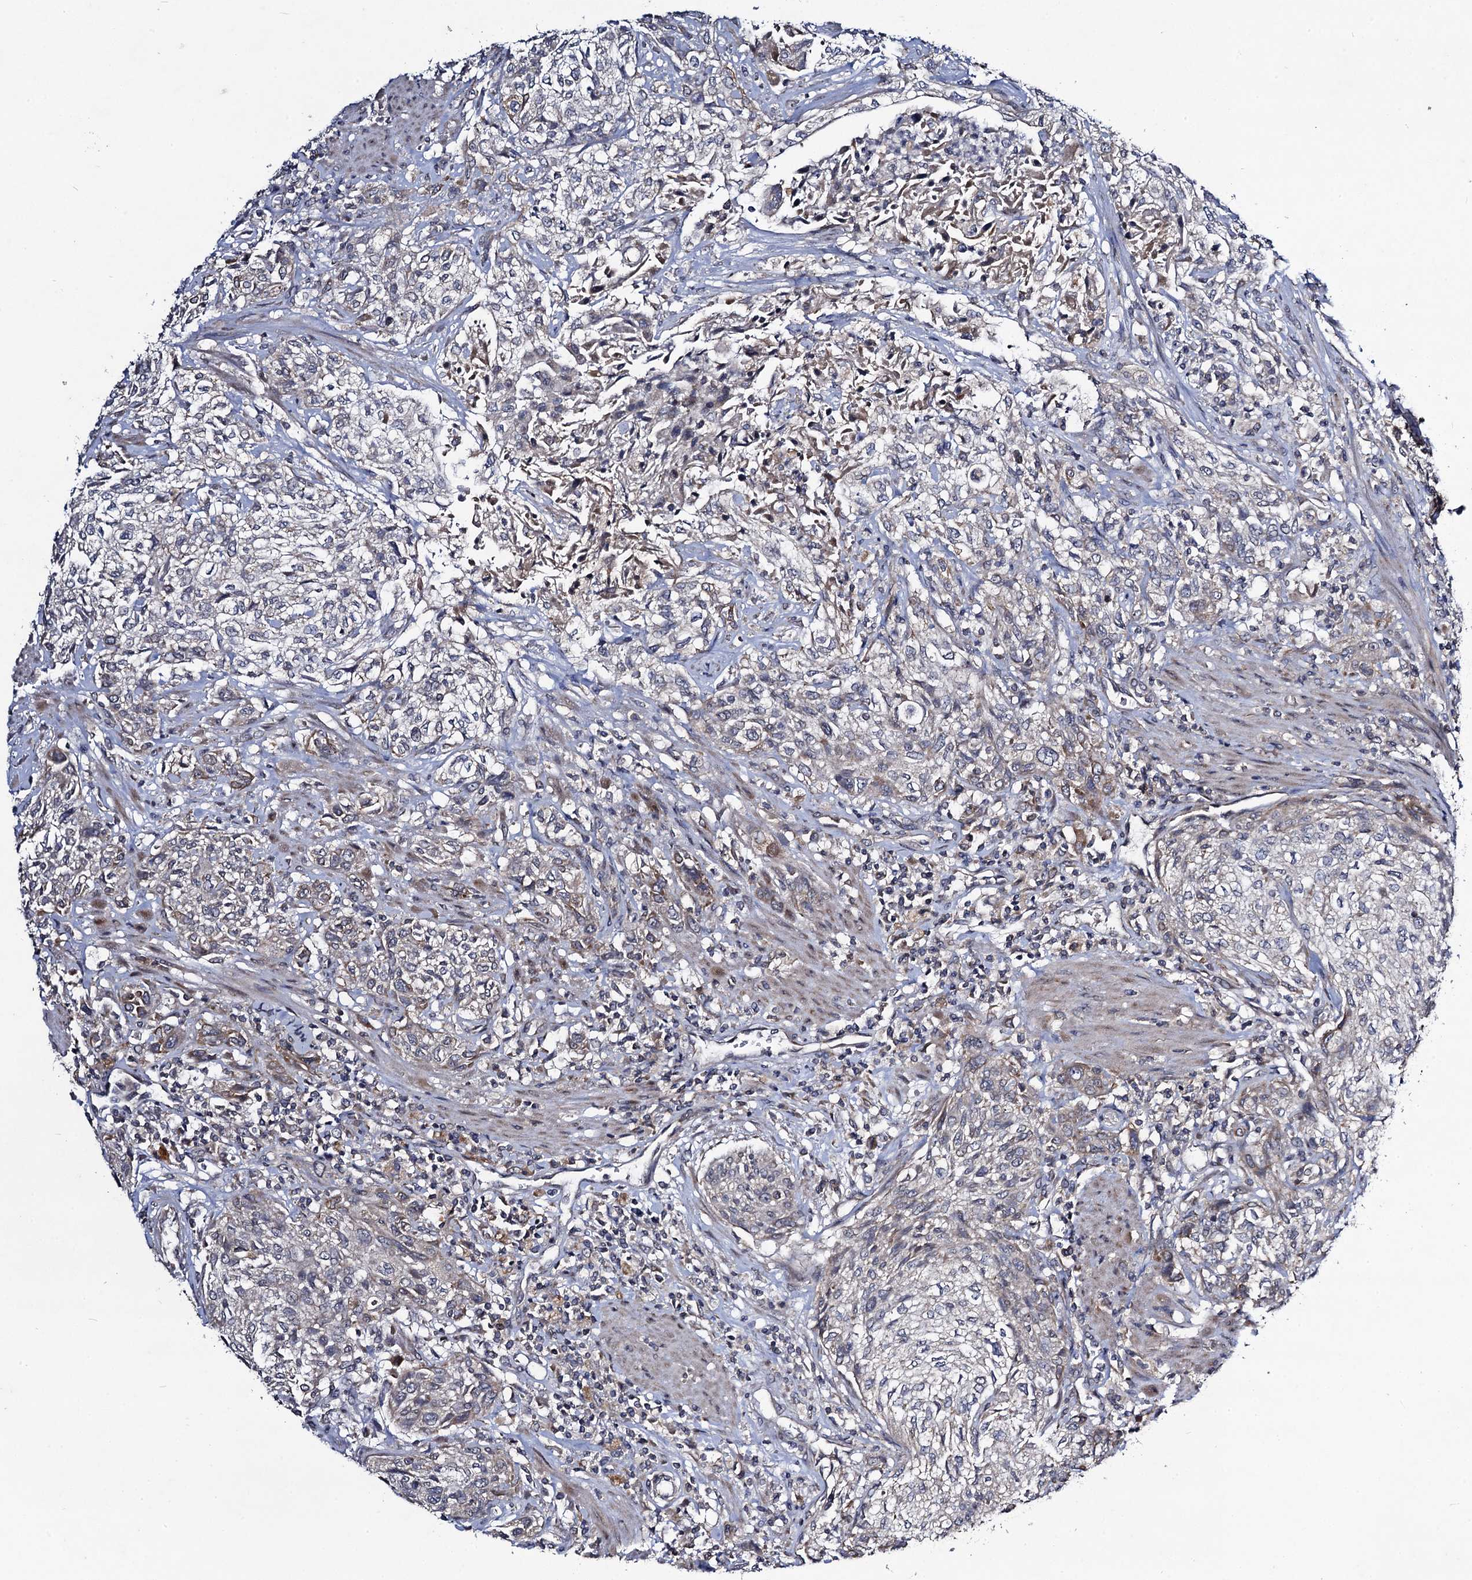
{"staining": {"intensity": "negative", "quantity": "none", "location": "none"}, "tissue": "urothelial cancer", "cell_type": "Tumor cells", "image_type": "cancer", "snomed": [{"axis": "morphology", "description": "Normal tissue, NOS"}, {"axis": "morphology", "description": "Urothelial carcinoma, NOS"}, {"axis": "topography", "description": "Urinary bladder"}, {"axis": "topography", "description": "Peripheral nerve tissue"}], "caption": "Immunohistochemical staining of transitional cell carcinoma displays no significant expression in tumor cells. The staining was performed using DAB to visualize the protein expression in brown, while the nuclei were stained in blue with hematoxylin (Magnification: 20x).", "gene": "VPS37D", "patient": {"sex": "male", "age": 35}}